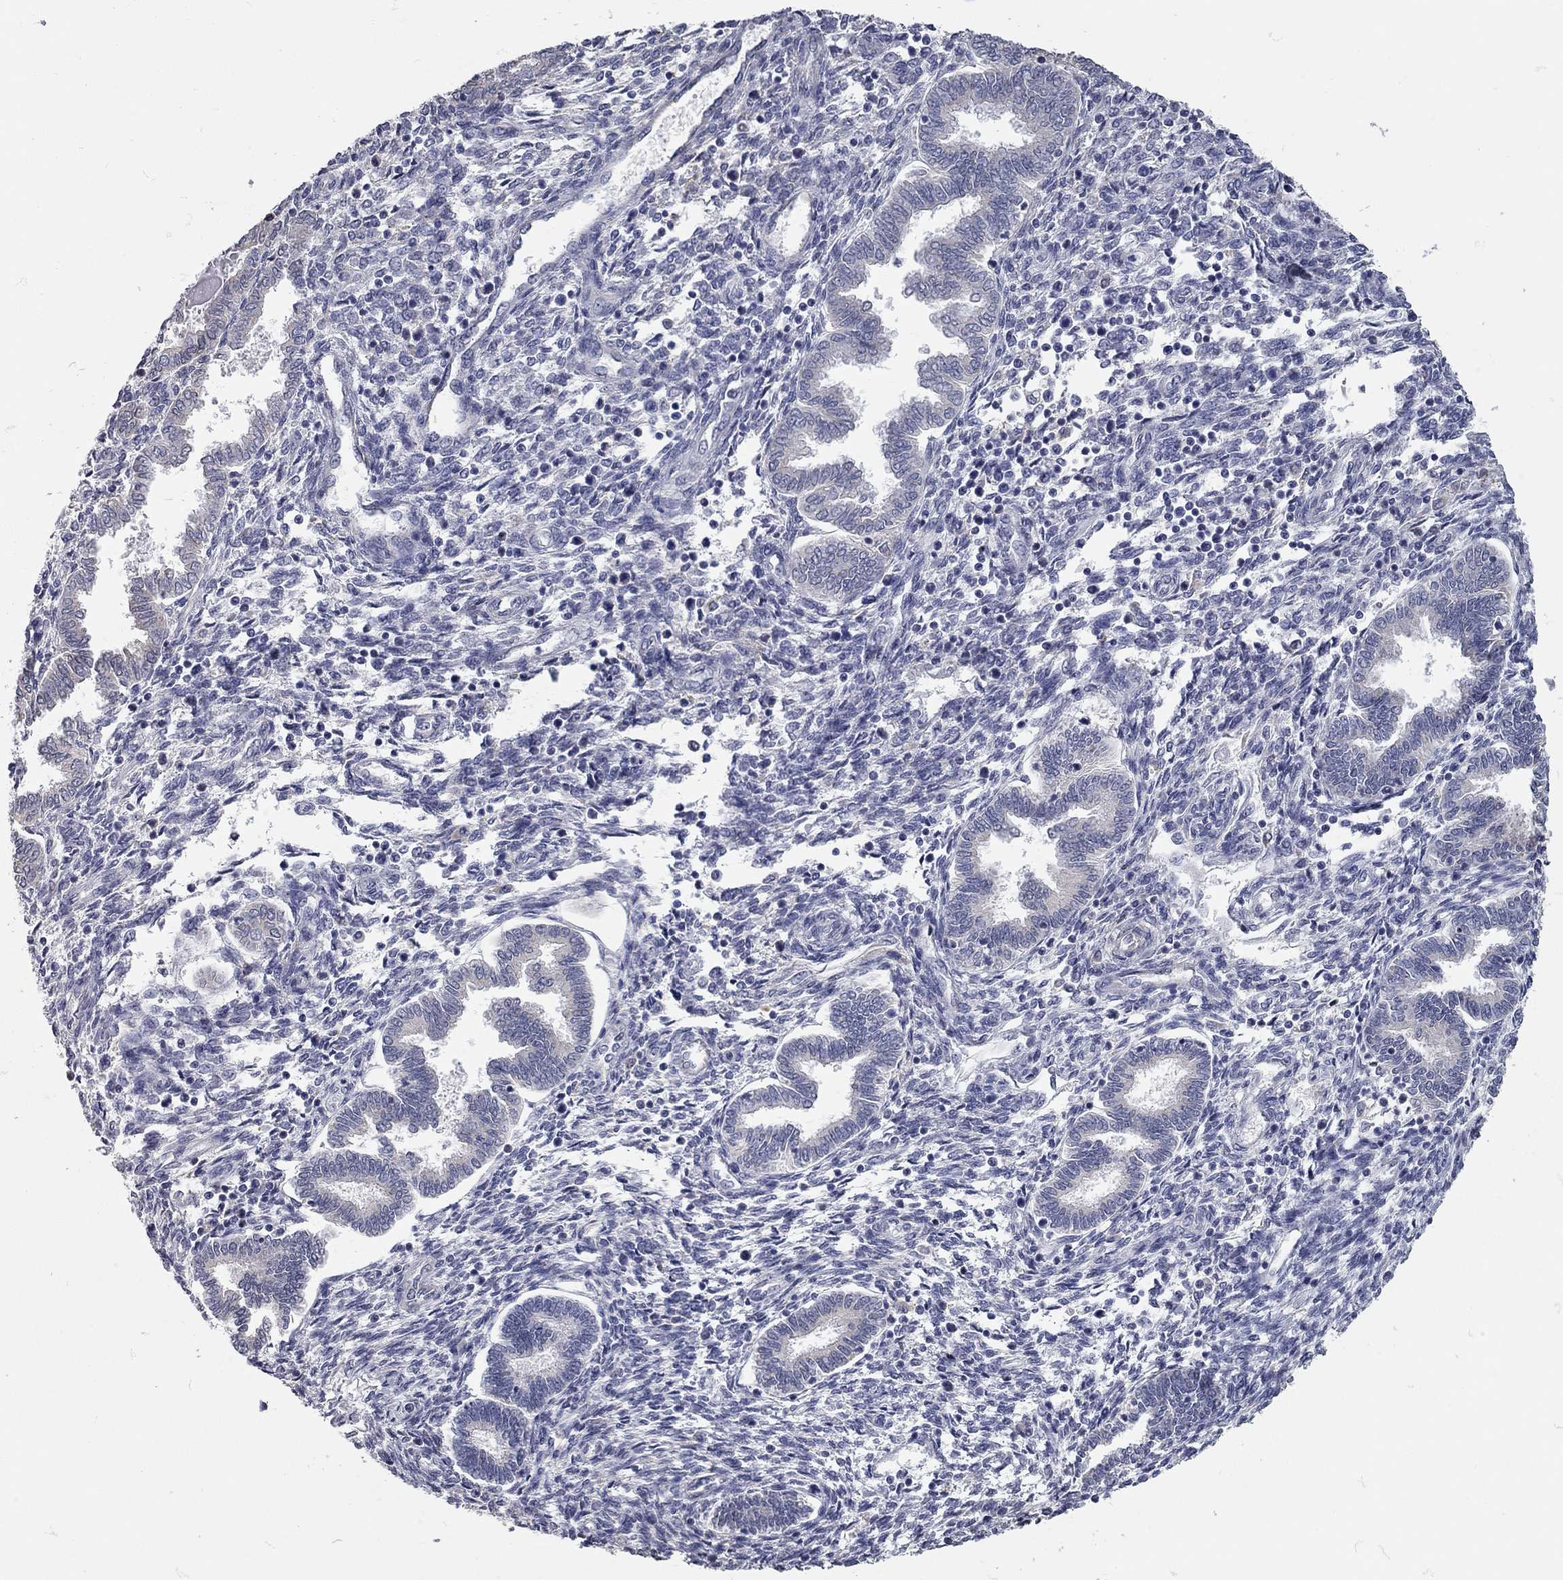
{"staining": {"intensity": "negative", "quantity": "none", "location": "none"}, "tissue": "endometrium", "cell_type": "Cells in endometrial stroma", "image_type": "normal", "snomed": [{"axis": "morphology", "description": "Normal tissue, NOS"}, {"axis": "topography", "description": "Endometrium"}], "caption": "The image exhibits no significant expression in cells in endometrial stroma of endometrium.", "gene": "XAGE2", "patient": {"sex": "female", "age": 42}}